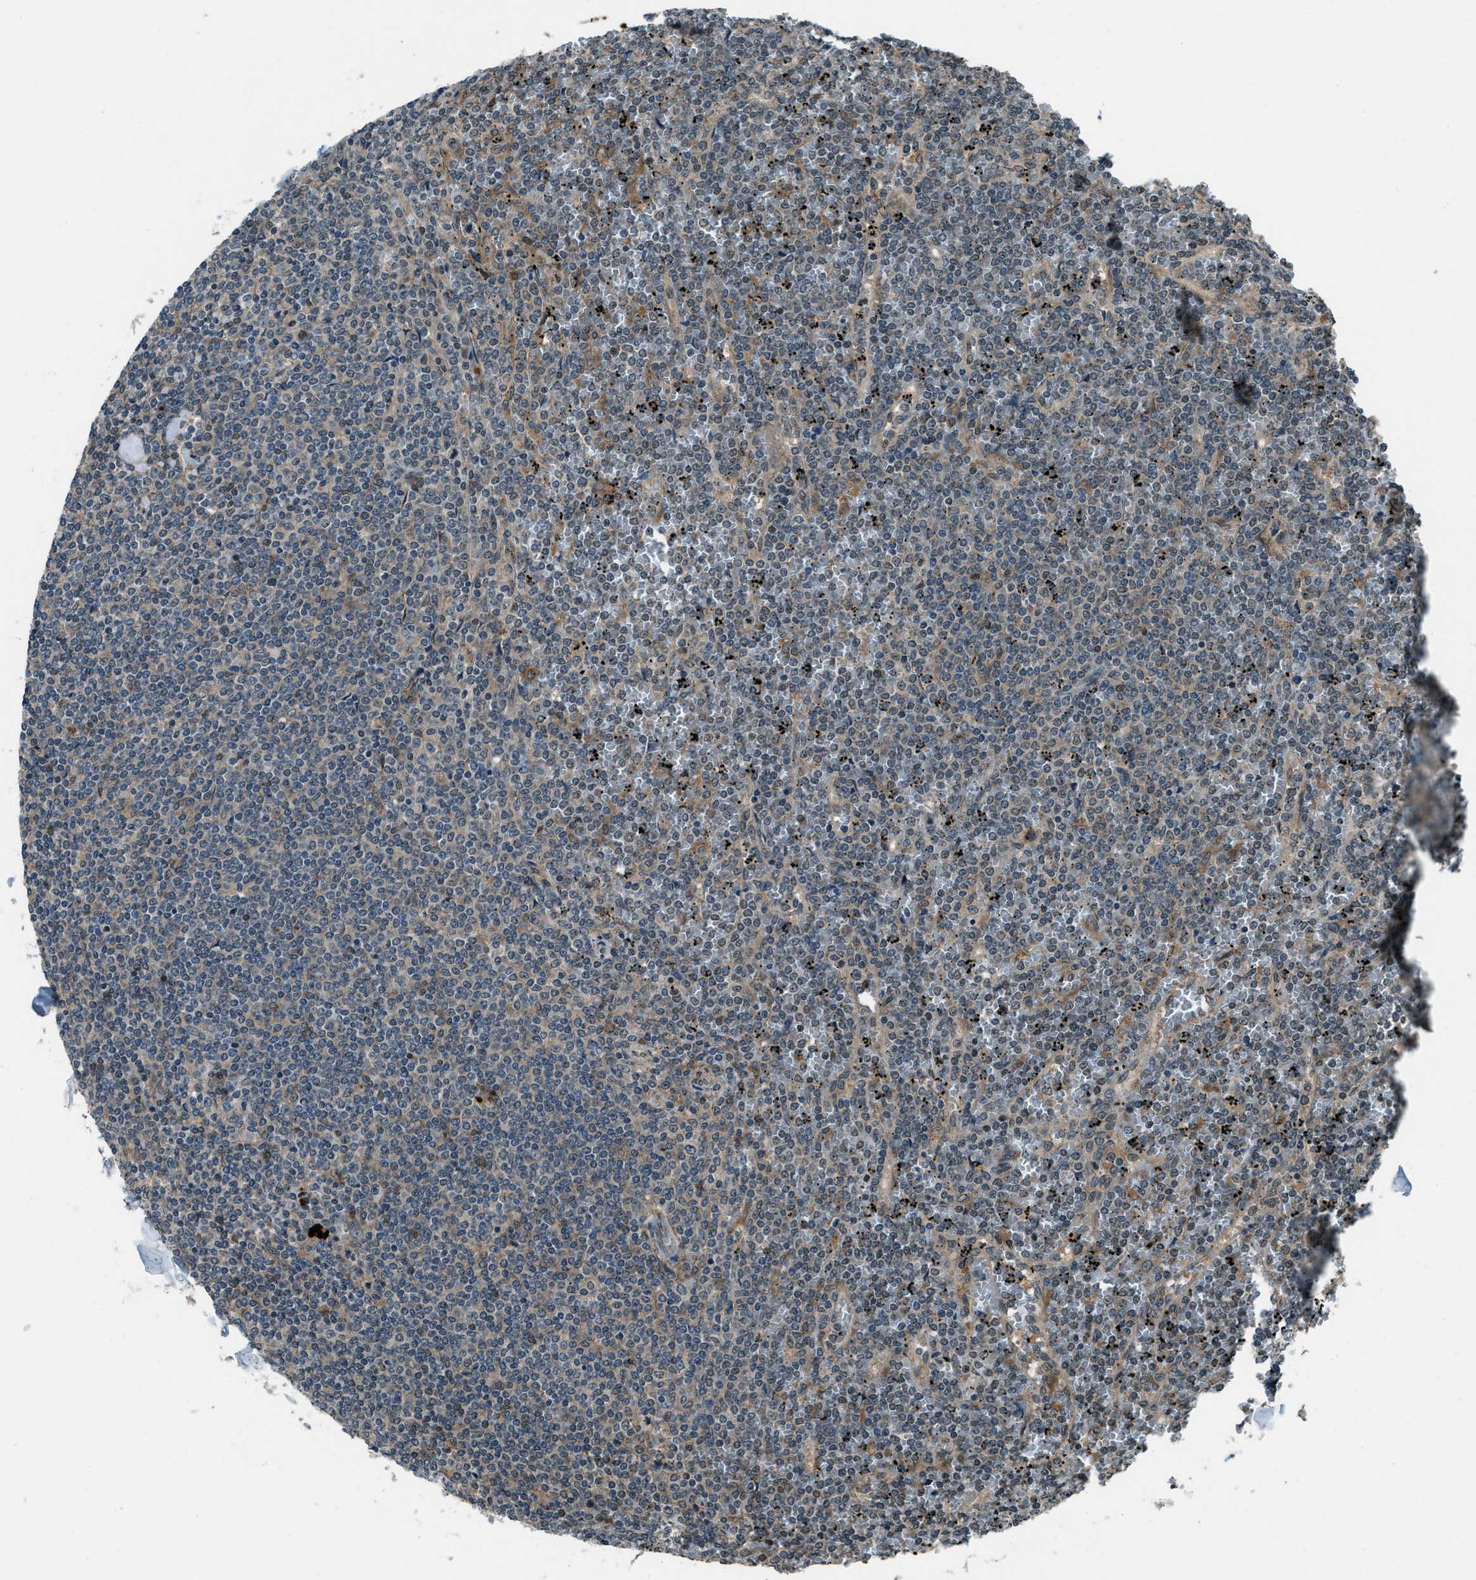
{"staining": {"intensity": "weak", "quantity": "<25%", "location": "cytoplasmic/membranous"}, "tissue": "lymphoma", "cell_type": "Tumor cells", "image_type": "cancer", "snomed": [{"axis": "morphology", "description": "Malignant lymphoma, non-Hodgkin's type, Low grade"}, {"axis": "topography", "description": "Spleen"}], "caption": "This is an immunohistochemistry photomicrograph of human low-grade malignant lymphoma, non-Hodgkin's type. There is no staining in tumor cells.", "gene": "SVIL", "patient": {"sex": "female", "age": 19}}